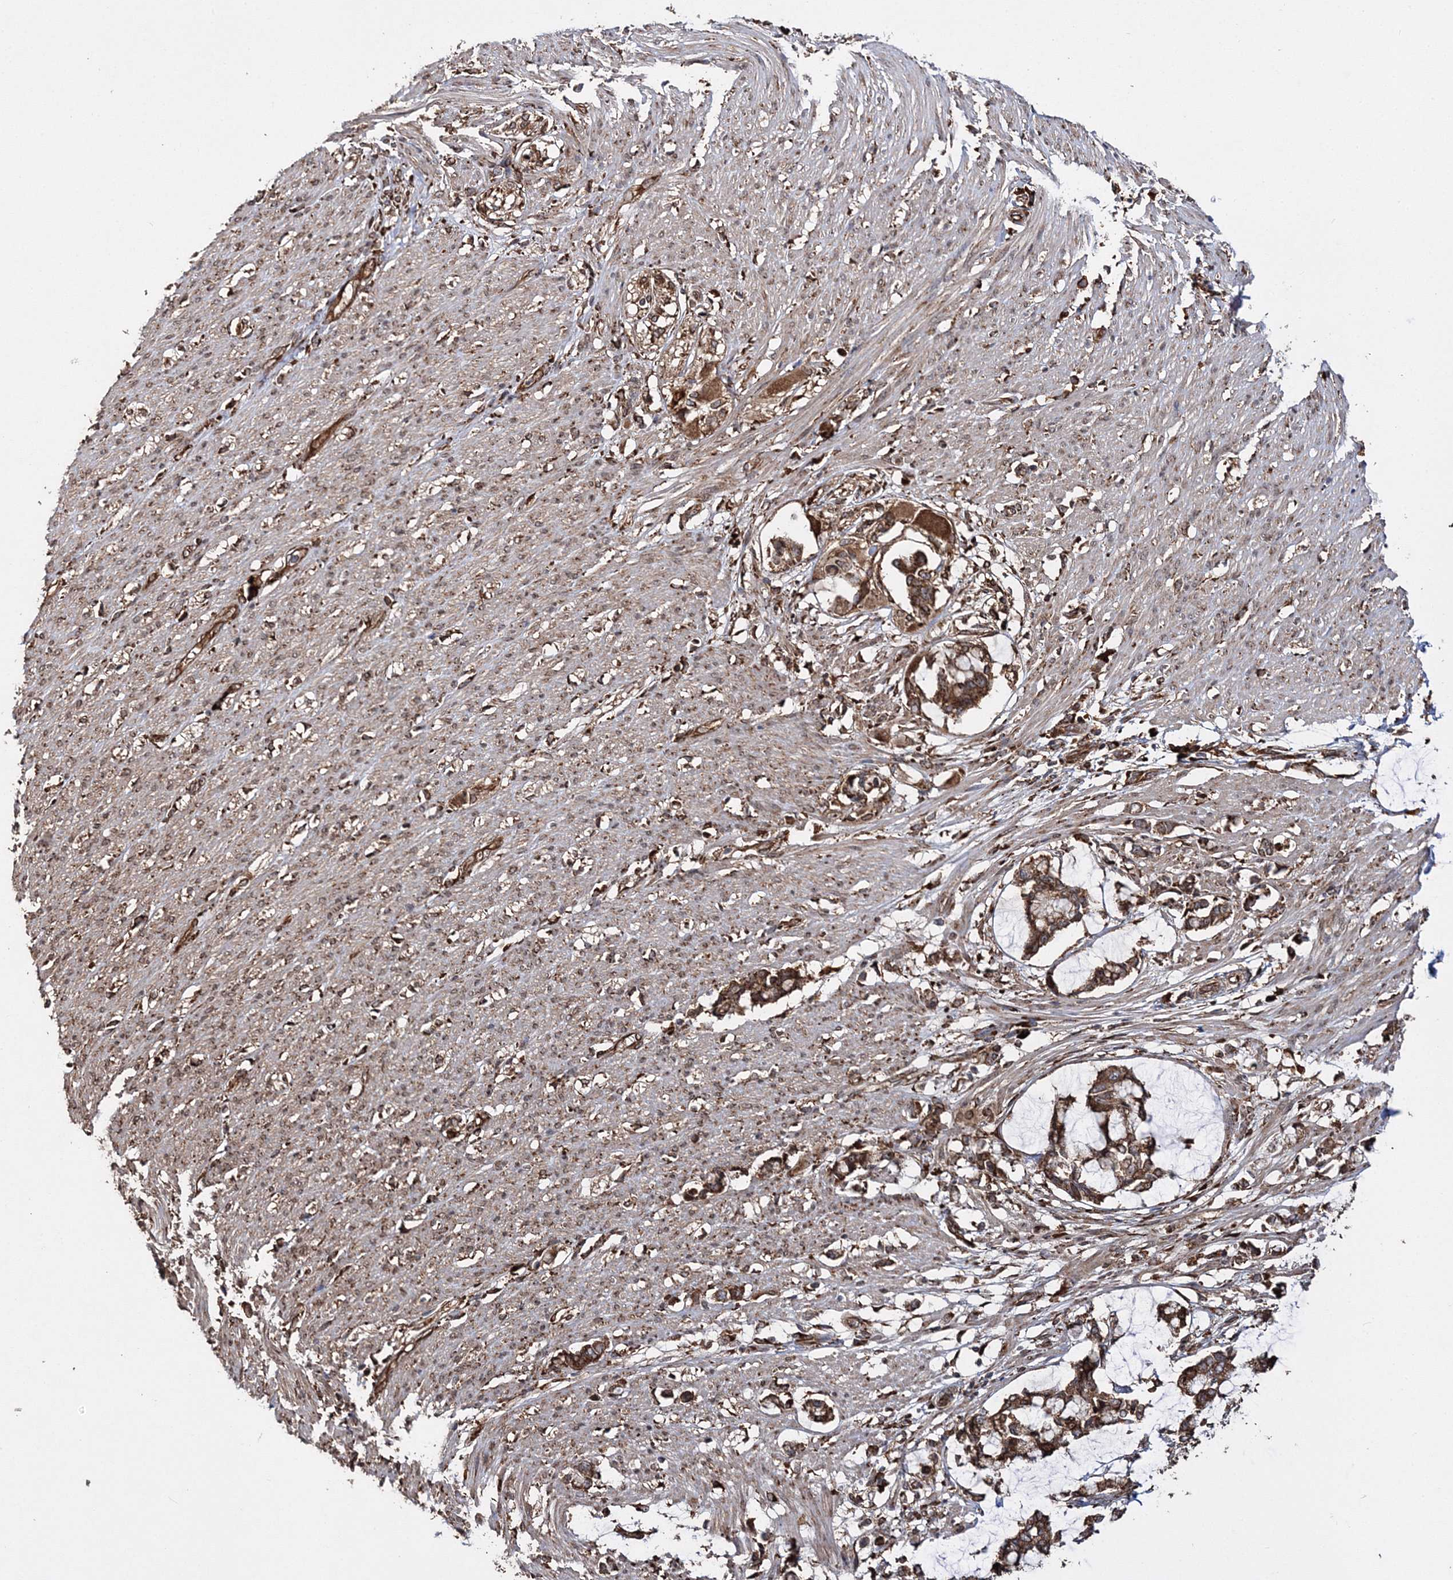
{"staining": {"intensity": "moderate", "quantity": ">75%", "location": "cytoplasmic/membranous"}, "tissue": "smooth muscle", "cell_type": "Smooth muscle cells", "image_type": "normal", "snomed": [{"axis": "morphology", "description": "Normal tissue, NOS"}, {"axis": "morphology", "description": "Adenocarcinoma, NOS"}, {"axis": "topography", "description": "Colon"}, {"axis": "topography", "description": "Peripheral nerve tissue"}], "caption": "Immunohistochemical staining of benign smooth muscle demonstrates moderate cytoplasmic/membranous protein expression in approximately >75% of smooth muscle cells. (Stains: DAB in brown, nuclei in blue, Microscopy: brightfield microscopy at high magnification).", "gene": "SCRN3", "patient": {"sex": "male", "age": 14}}